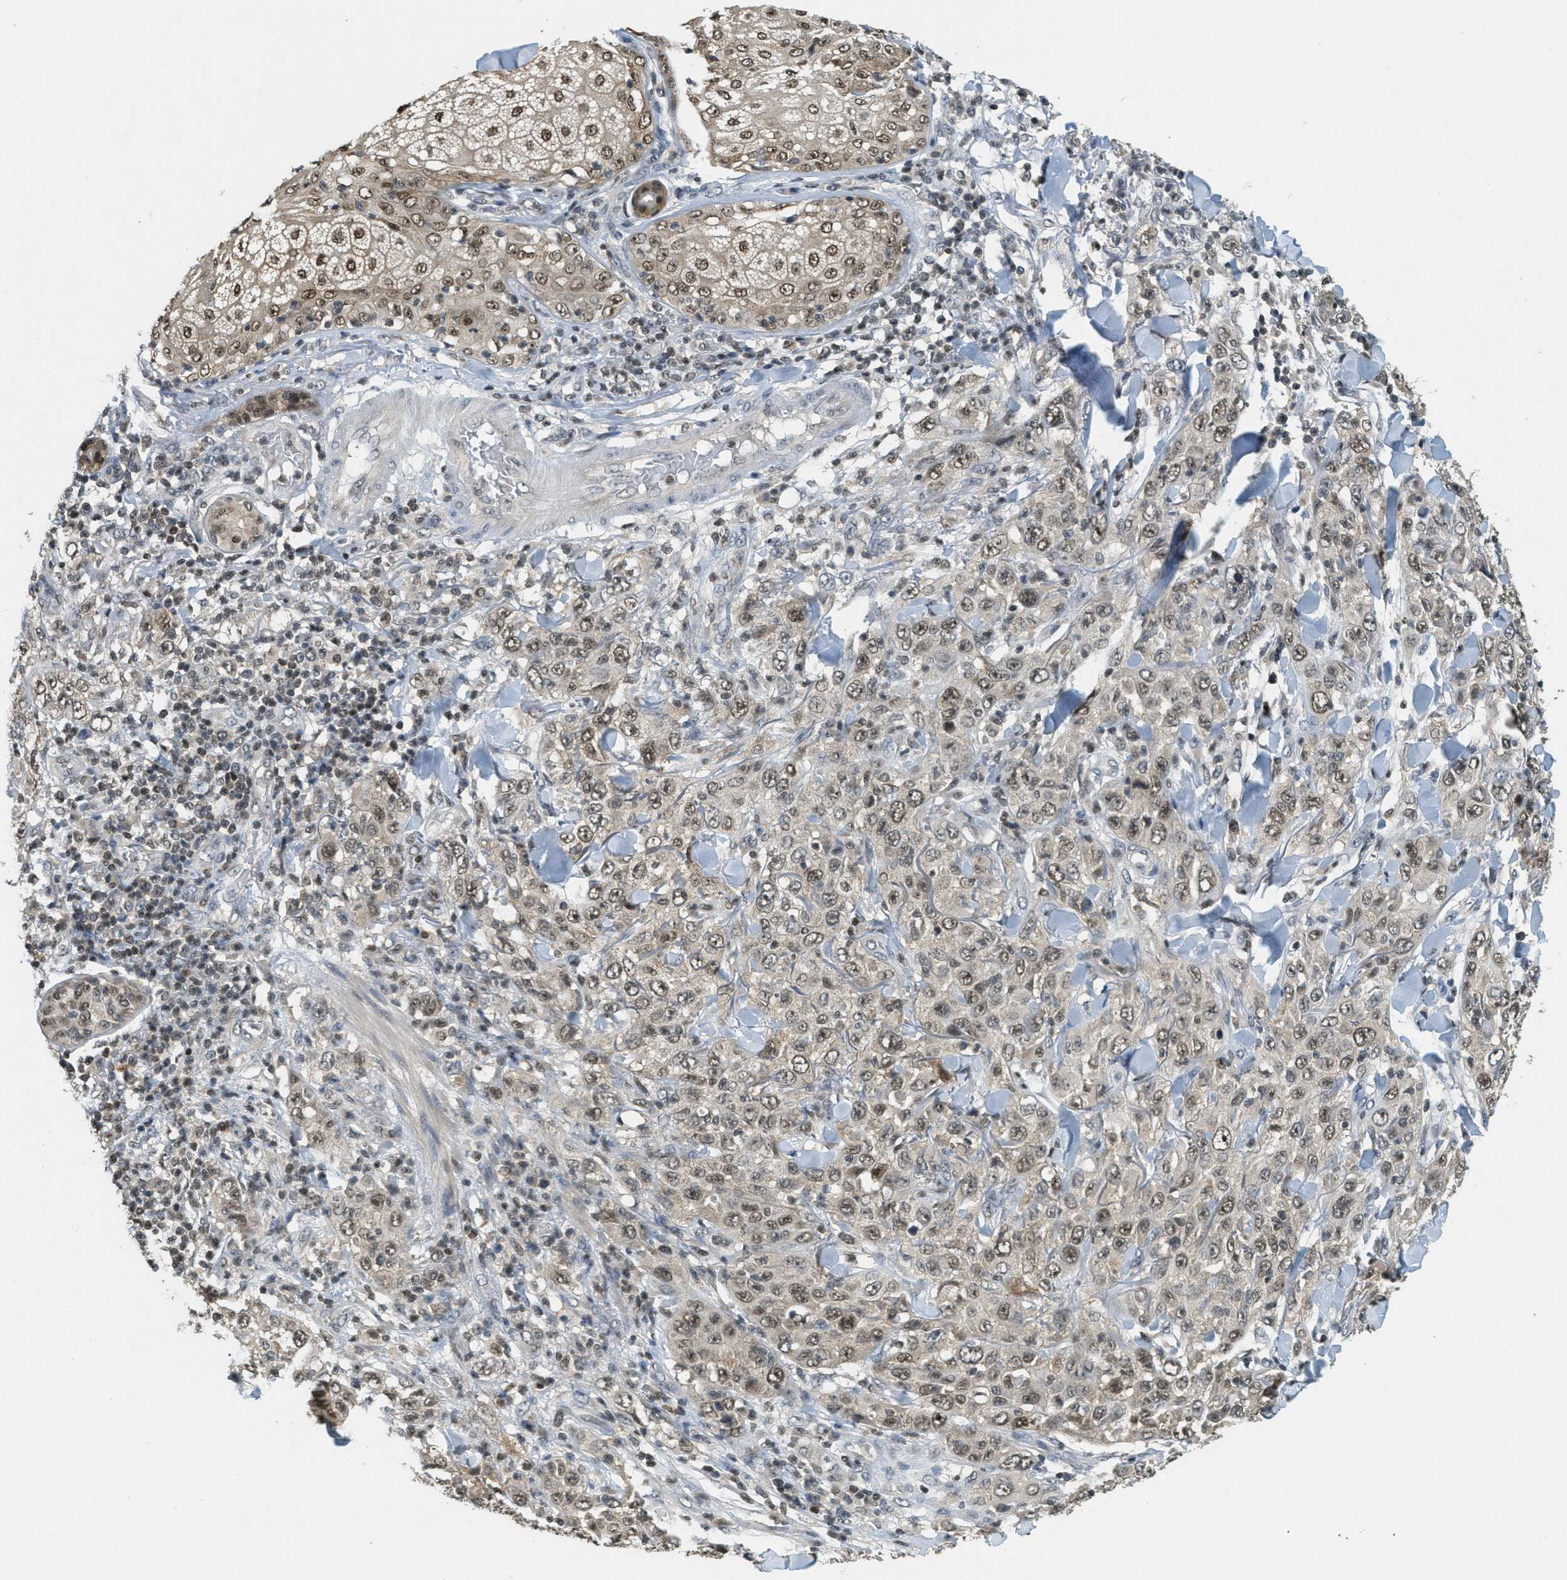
{"staining": {"intensity": "moderate", "quantity": ">75%", "location": "nuclear"}, "tissue": "skin cancer", "cell_type": "Tumor cells", "image_type": "cancer", "snomed": [{"axis": "morphology", "description": "Squamous cell carcinoma, NOS"}, {"axis": "topography", "description": "Skin"}], "caption": "Approximately >75% of tumor cells in skin cancer (squamous cell carcinoma) exhibit moderate nuclear protein positivity as visualized by brown immunohistochemical staining.", "gene": "DNAJB1", "patient": {"sex": "female", "age": 88}}